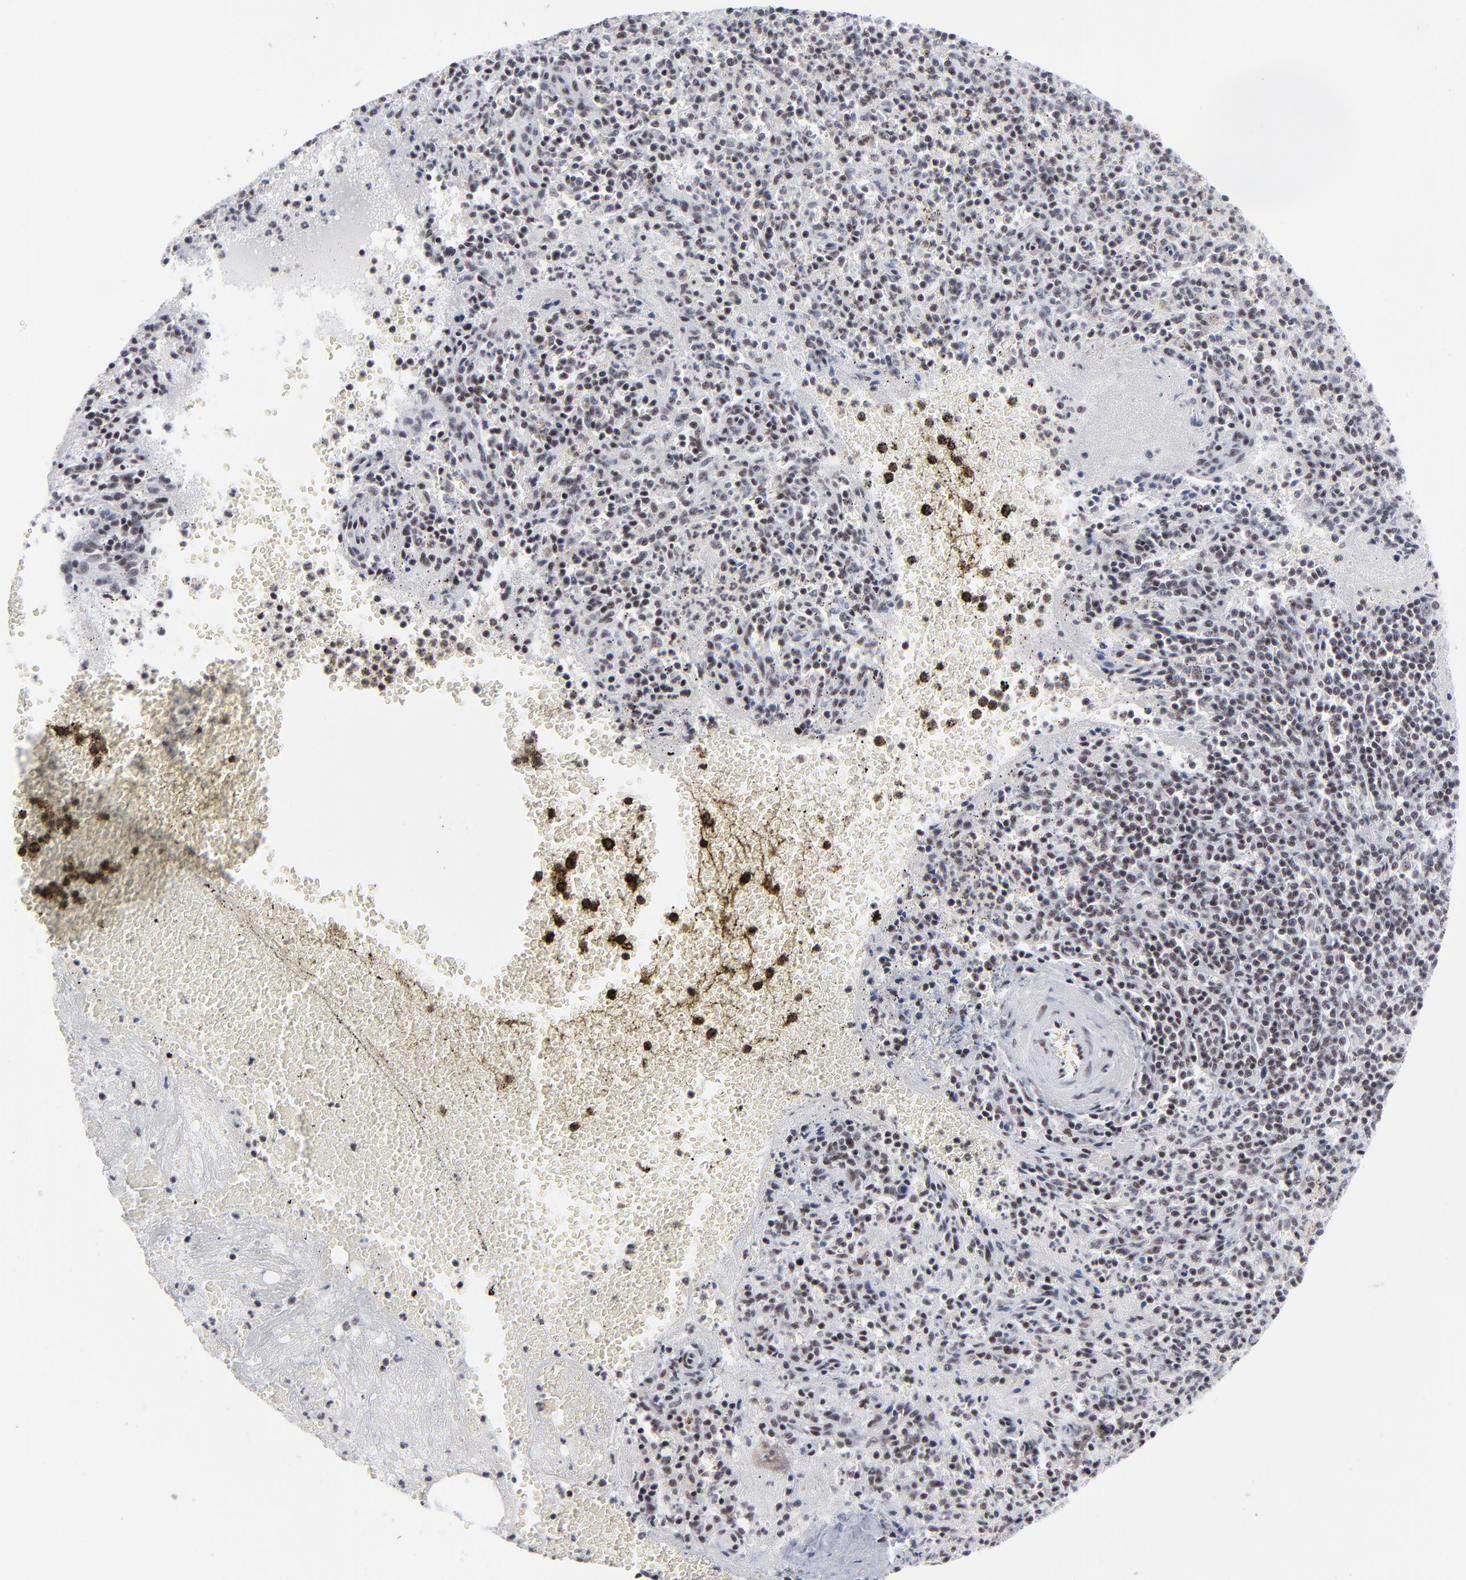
{"staining": {"intensity": "weak", "quantity": "<25%", "location": "nuclear"}, "tissue": "spleen", "cell_type": "Cells in red pulp", "image_type": "normal", "snomed": [{"axis": "morphology", "description": "Normal tissue, NOS"}, {"axis": "topography", "description": "Spleen"}], "caption": "An immunohistochemistry (IHC) histopathology image of normal spleen is shown. There is no staining in cells in red pulp of spleen. Brightfield microscopy of immunohistochemistry (IHC) stained with DAB (3,3'-diaminobenzidine) (brown) and hematoxylin (blue), captured at high magnification.", "gene": "SP2", "patient": {"sex": "male", "age": 72}}